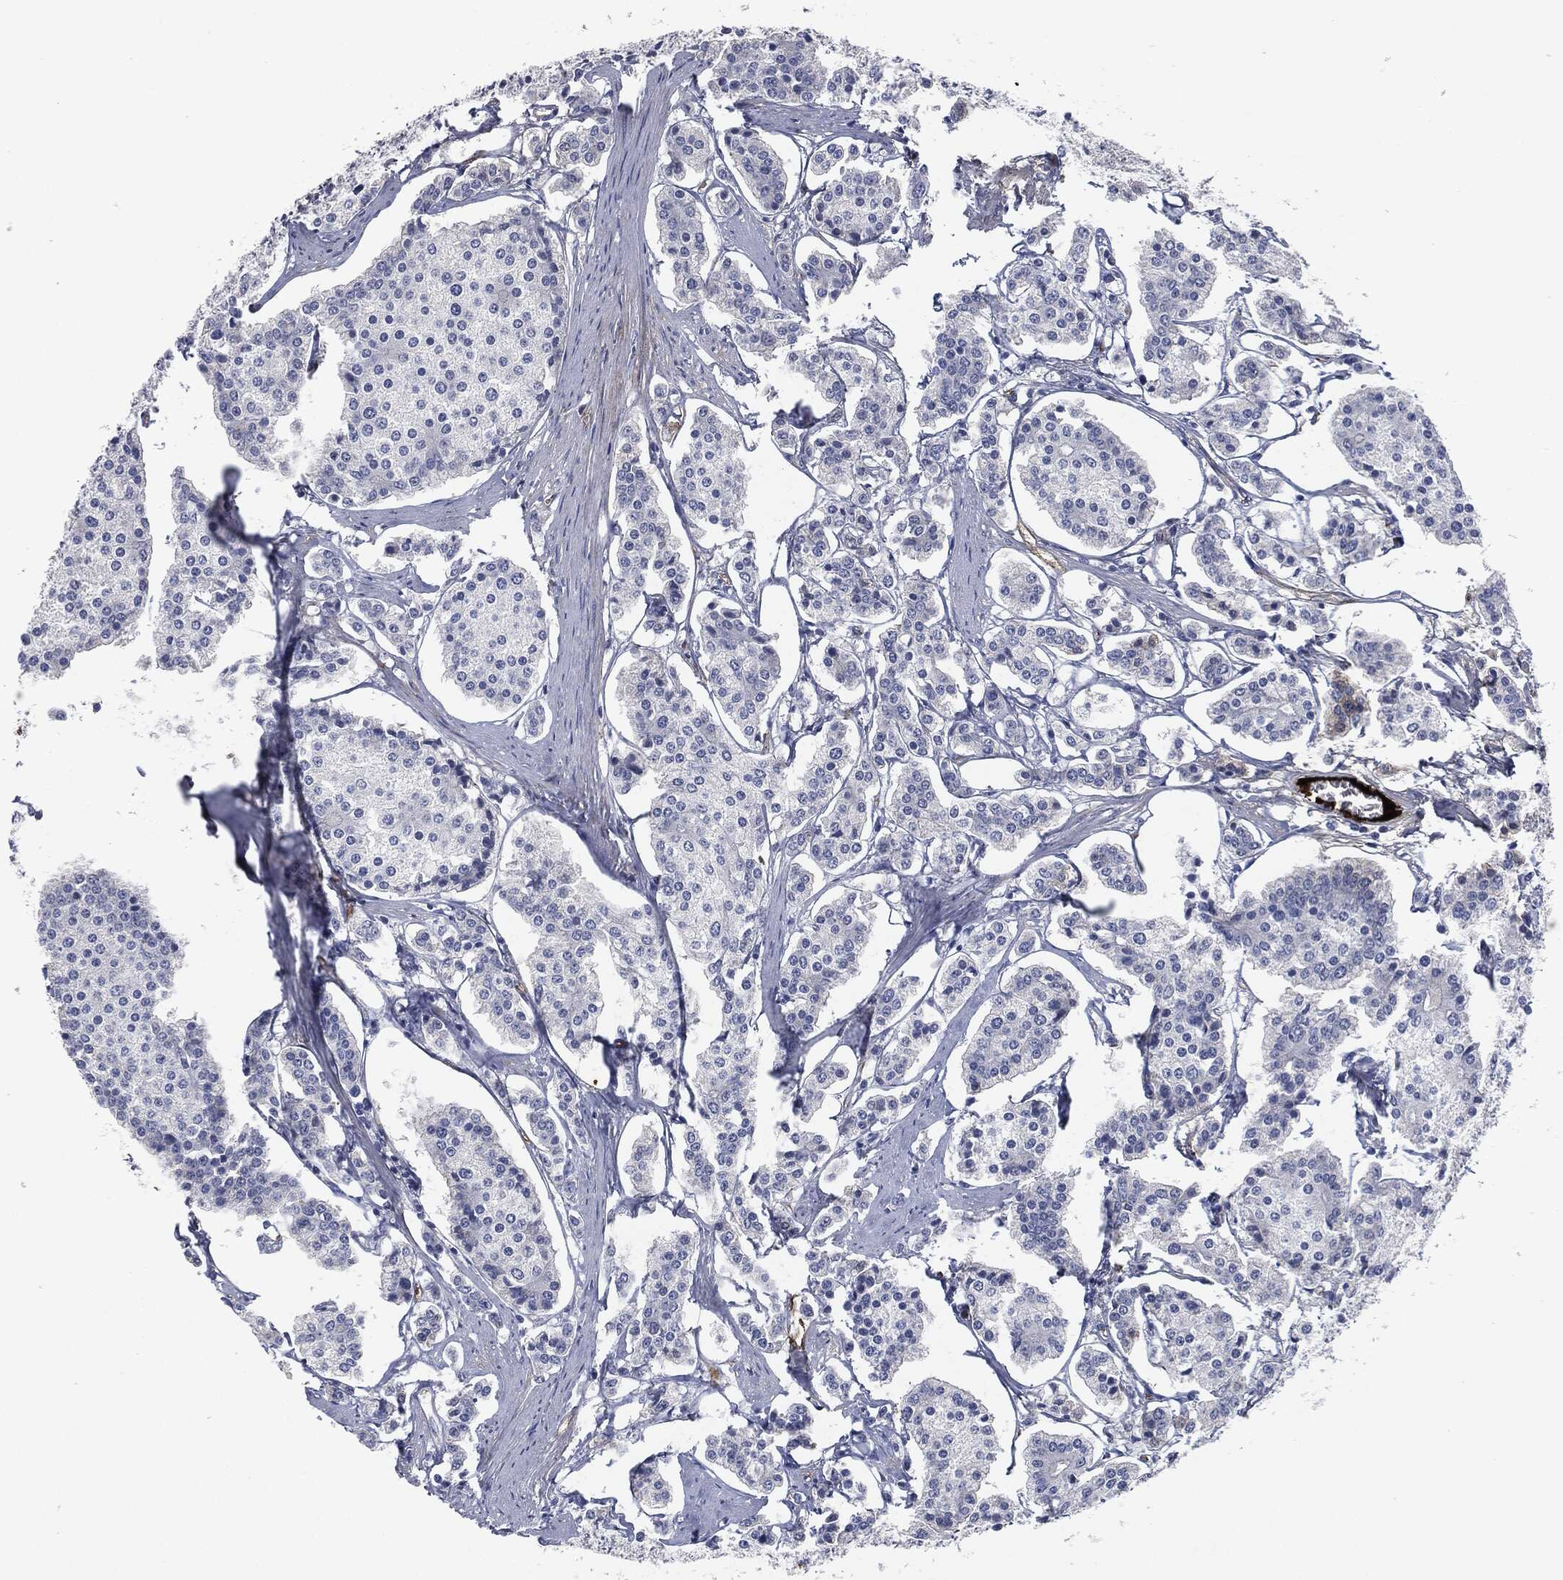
{"staining": {"intensity": "negative", "quantity": "none", "location": "none"}, "tissue": "carcinoid", "cell_type": "Tumor cells", "image_type": "cancer", "snomed": [{"axis": "morphology", "description": "Carcinoid, malignant, NOS"}, {"axis": "topography", "description": "Small intestine"}], "caption": "This is an immunohistochemistry (IHC) photomicrograph of carcinoid (malignant). There is no expression in tumor cells.", "gene": "APOB", "patient": {"sex": "female", "age": 65}}